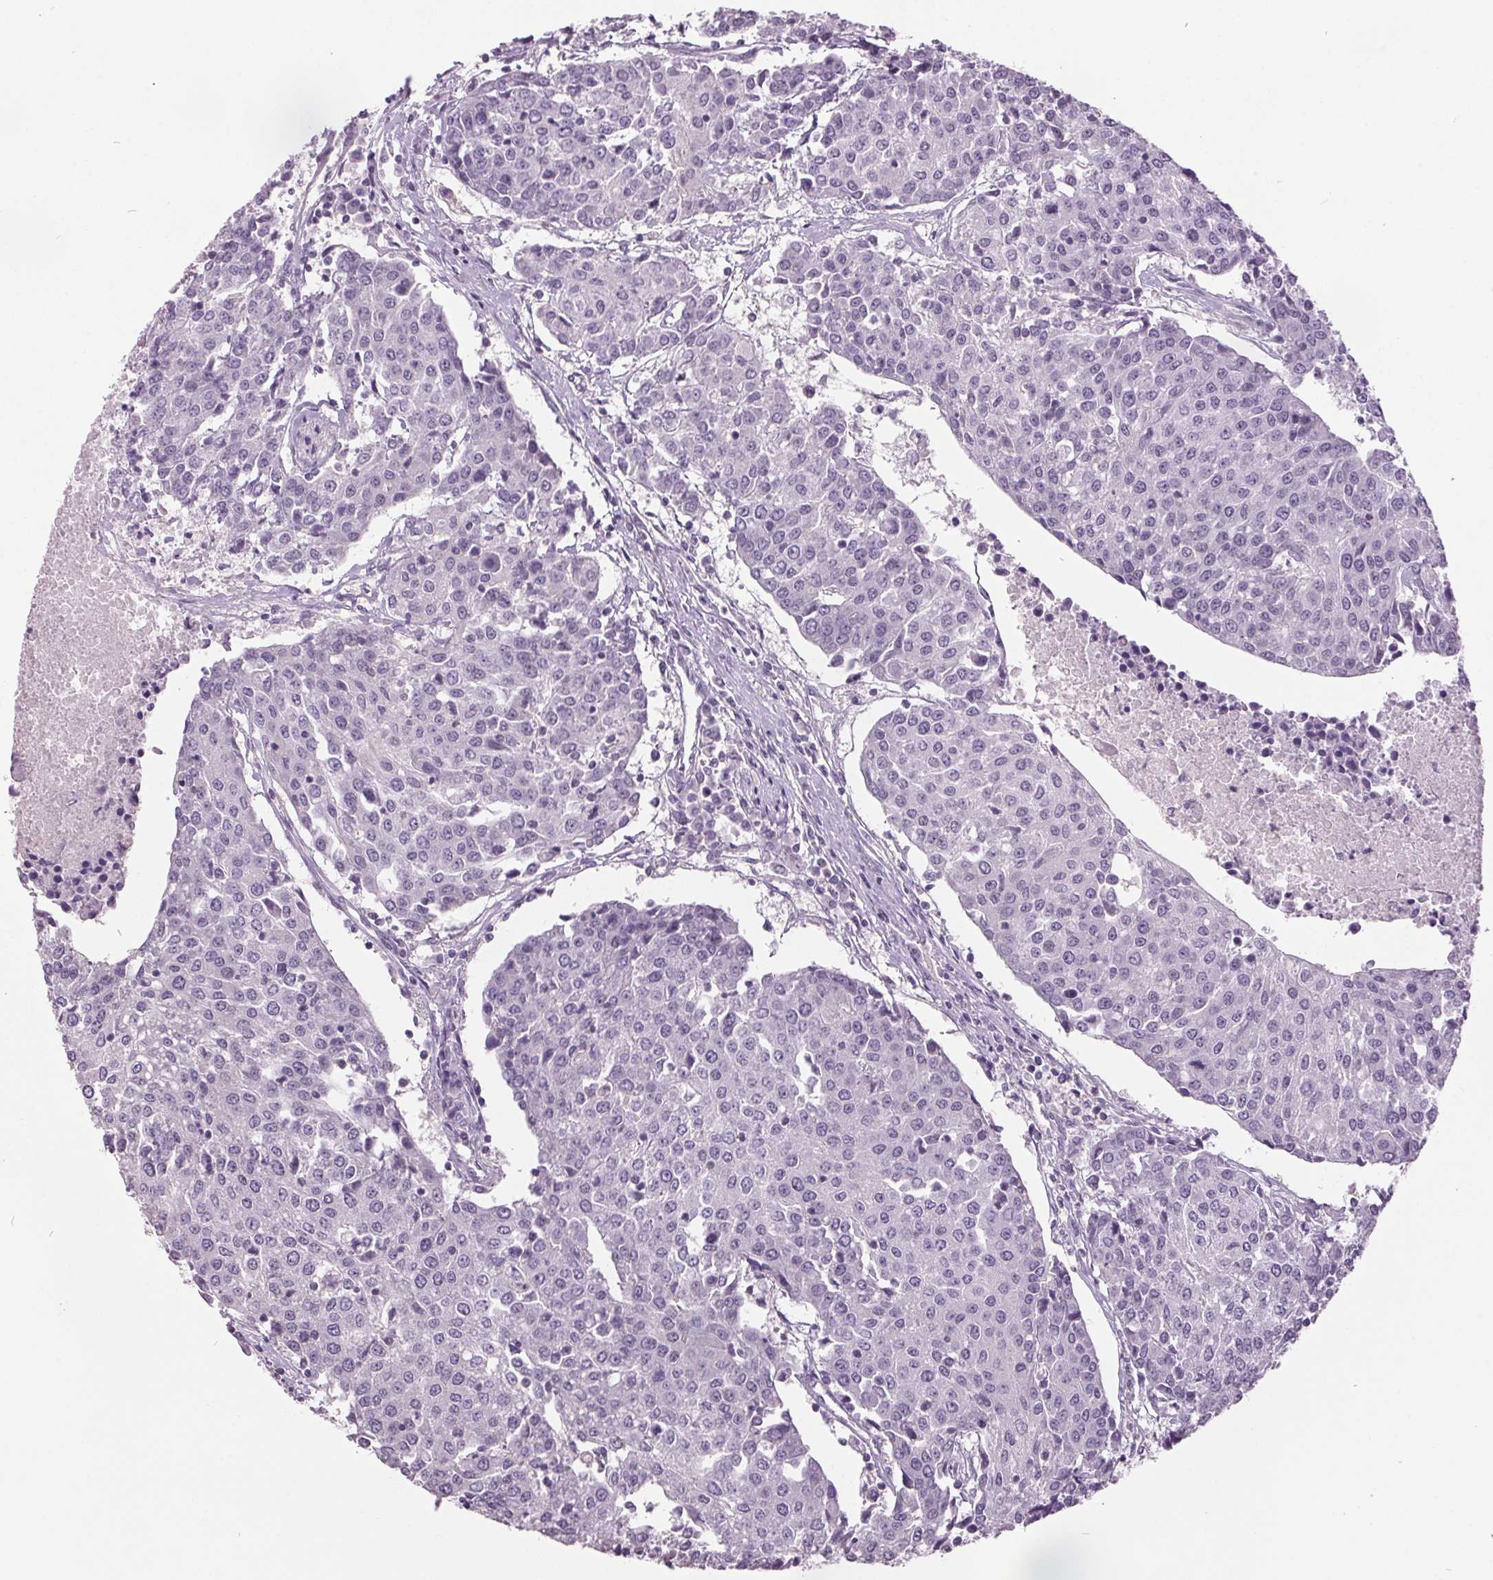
{"staining": {"intensity": "negative", "quantity": "none", "location": "none"}, "tissue": "urothelial cancer", "cell_type": "Tumor cells", "image_type": "cancer", "snomed": [{"axis": "morphology", "description": "Urothelial carcinoma, High grade"}, {"axis": "topography", "description": "Urinary bladder"}], "caption": "Immunohistochemistry image of human urothelial carcinoma (high-grade) stained for a protein (brown), which exhibits no expression in tumor cells.", "gene": "C2orf16", "patient": {"sex": "female", "age": 85}}